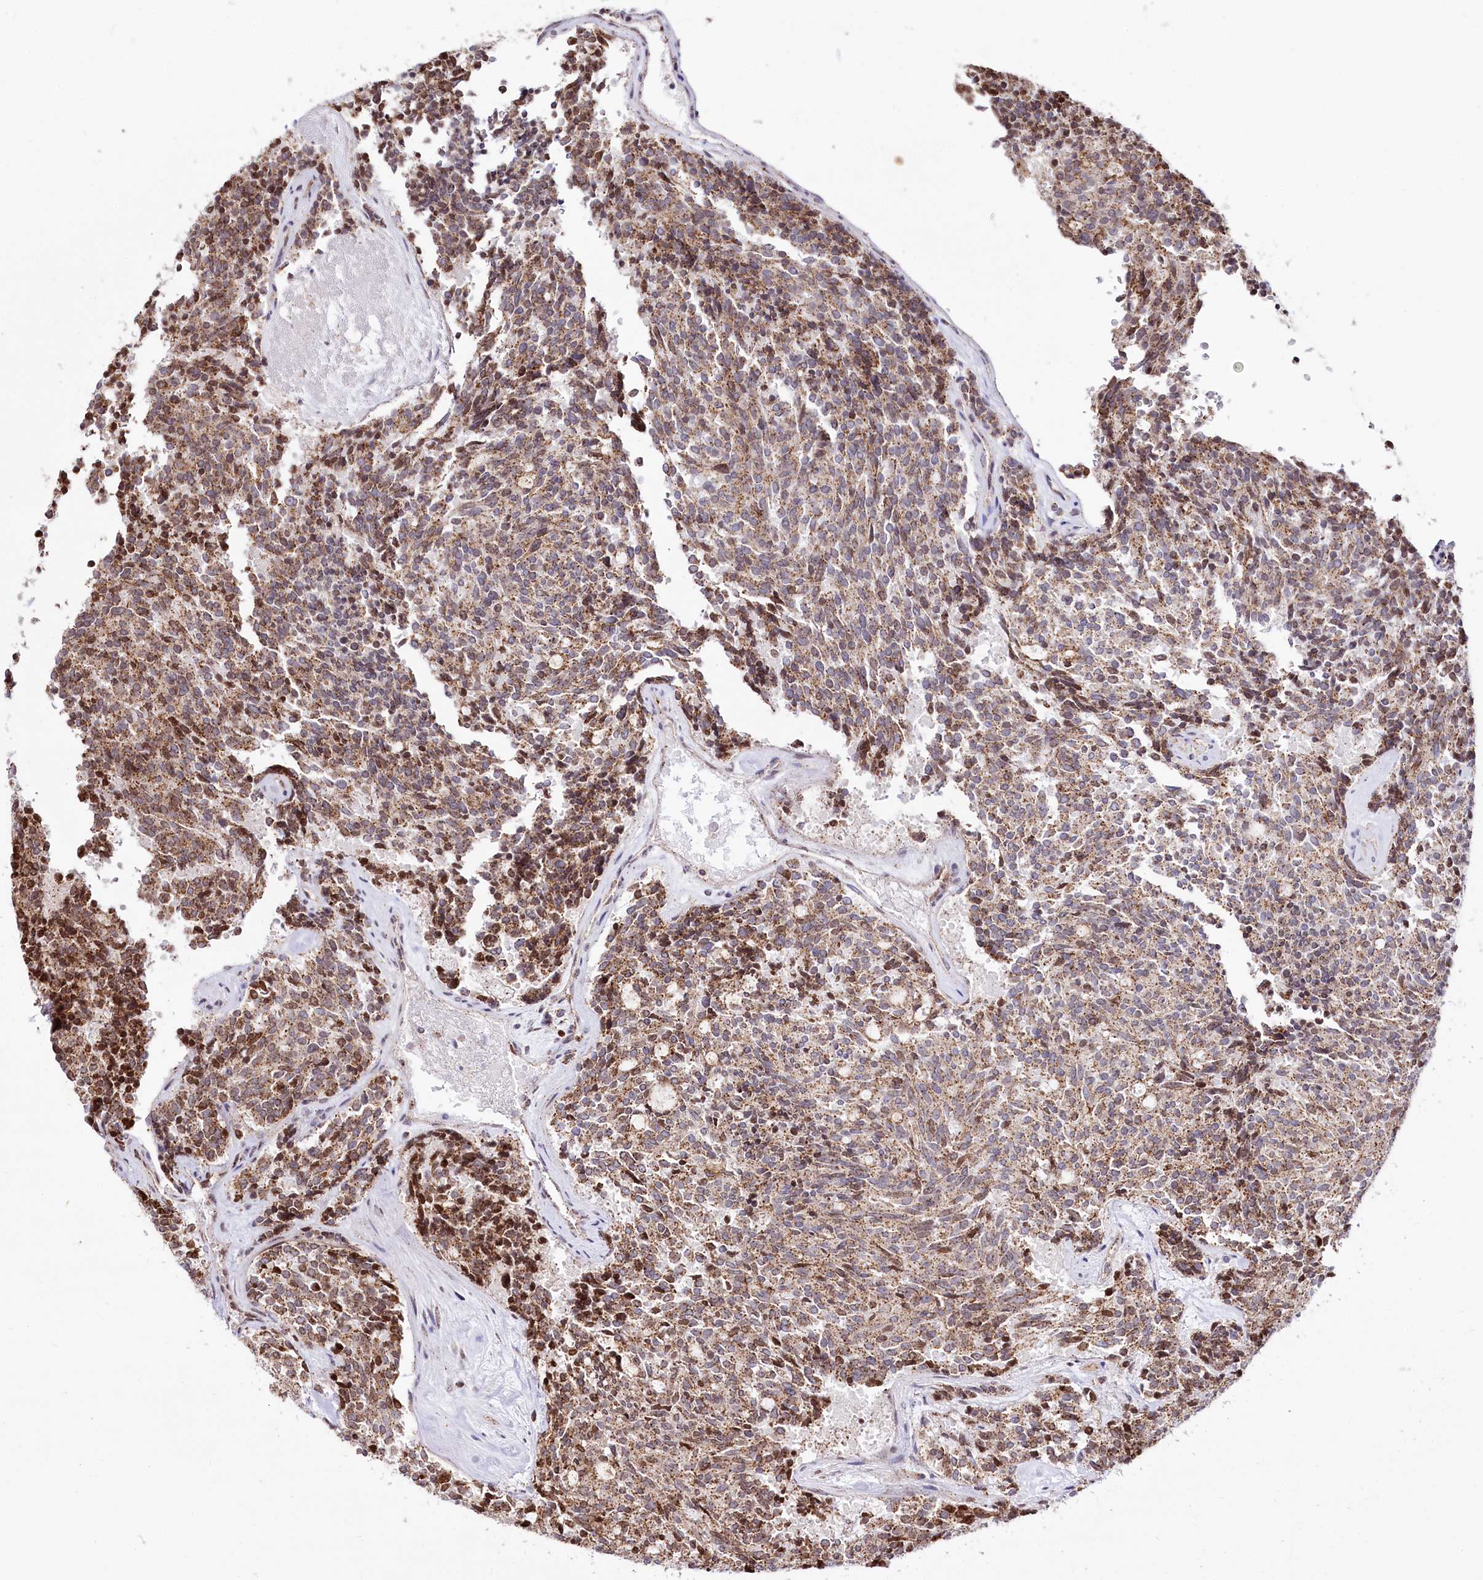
{"staining": {"intensity": "moderate", "quantity": ">75%", "location": "cytoplasmic/membranous"}, "tissue": "carcinoid", "cell_type": "Tumor cells", "image_type": "cancer", "snomed": [{"axis": "morphology", "description": "Carcinoid, malignant, NOS"}, {"axis": "topography", "description": "Pancreas"}], "caption": "Immunohistochemical staining of human carcinoid reveals moderate cytoplasmic/membranous protein positivity in about >75% of tumor cells.", "gene": "ZFYVE27", "patient": {"sex": "female", "age": 54}}